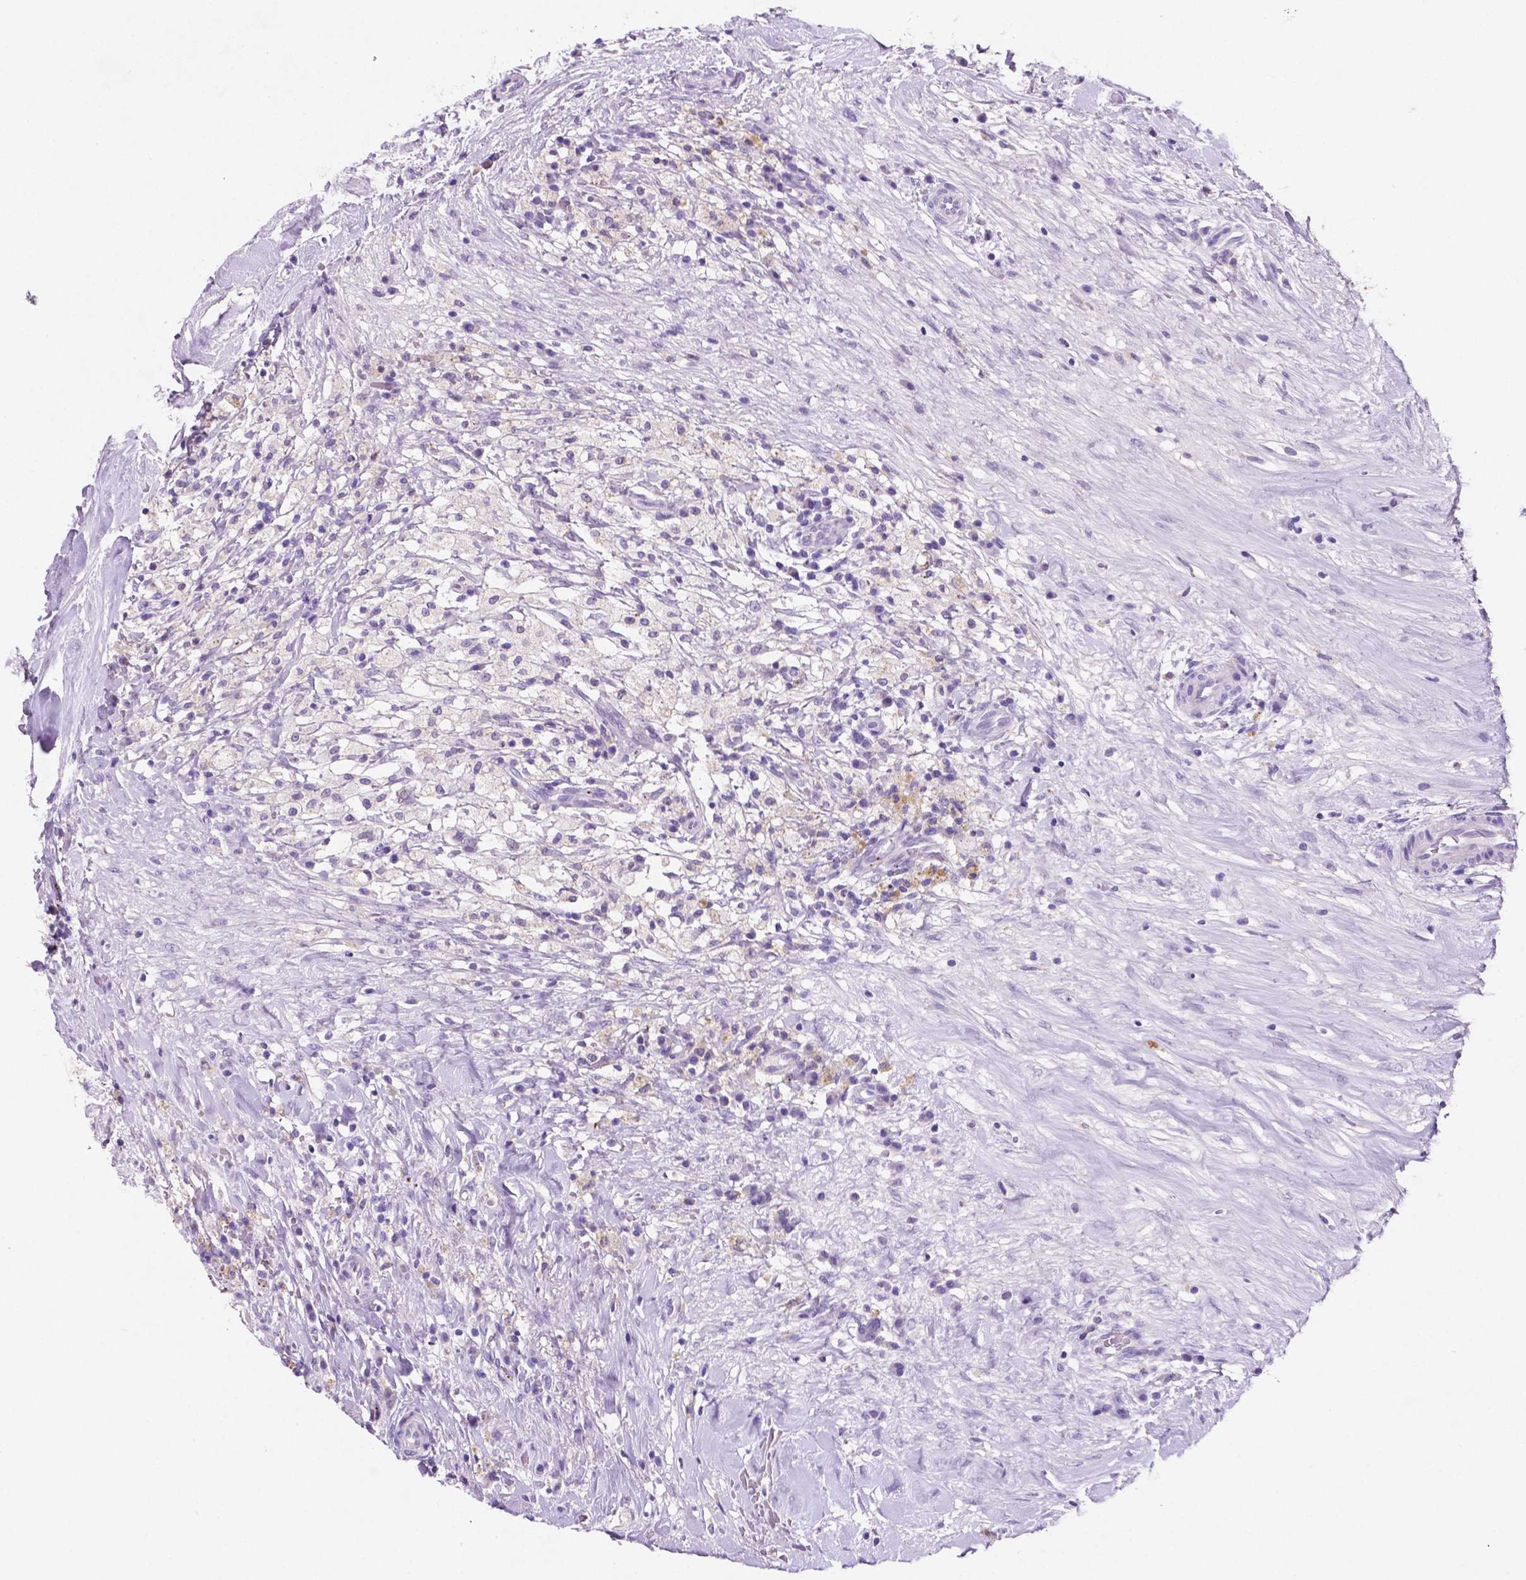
{"staining": {"intensity": "negative", "quantity": "none", "location": "none"}, "tissue": "testis cancer", "cell_type": "Tumor cells", "image_type": "cancer", "snomed": [{"axis": "morphology", "description": "Necrosis, NOS"}, {"axis": "morphology", "description": "Carcinoma, Embryonal, NOS"}, {"axis": "topography", "description": "Testis"}], "caption": "A micrograph of testis embryonal carcinoma stained for a protein exhibits no brown staining in tumor cells.", "gene": "EBLN2", "patient": {"sex": "male", "age": 19}}